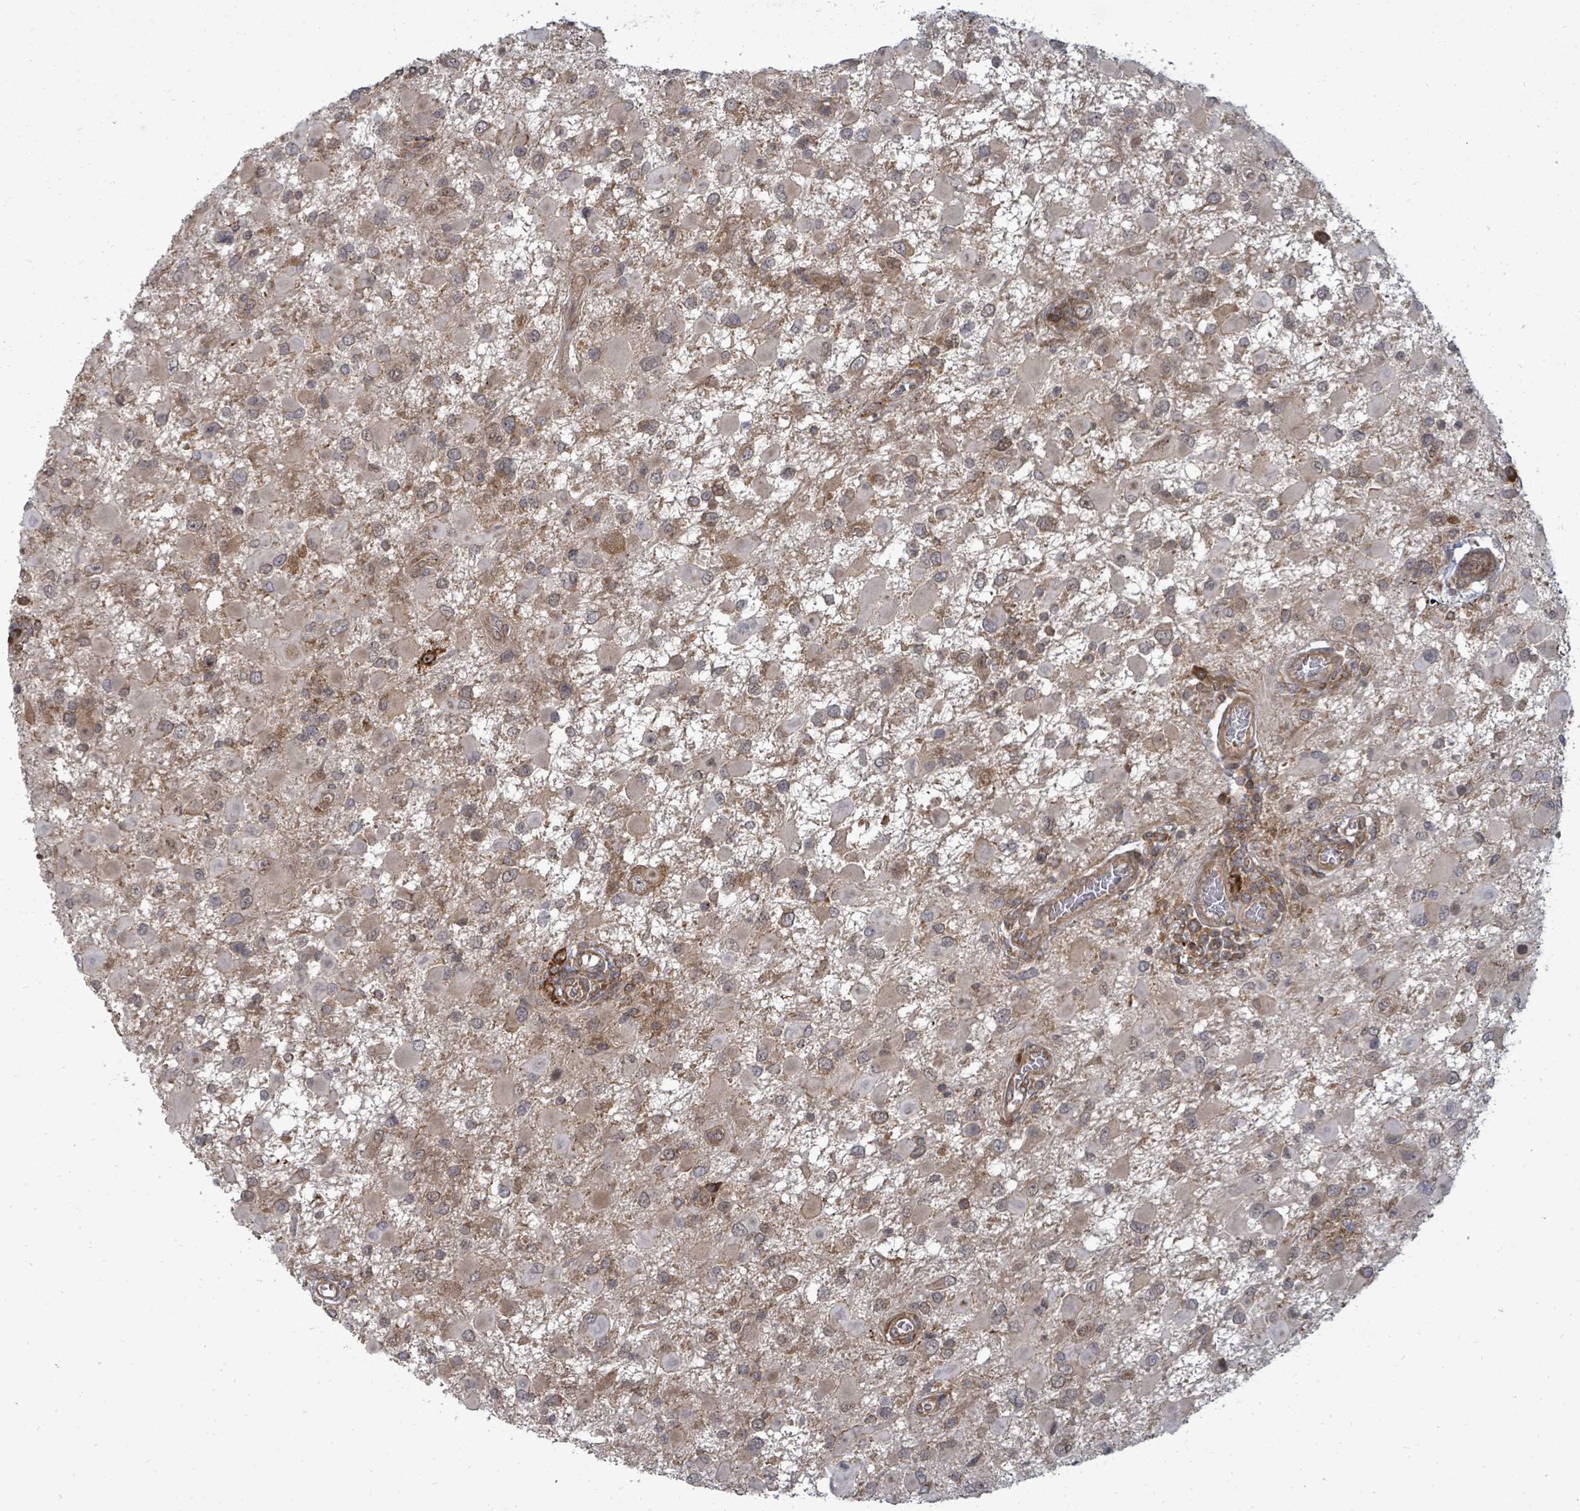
{"staining": {"intensity": "weak", "quantity": "<25%", "location": "cytoplasmic/membranous"}, "tissue": "glioma", "cell_type": "Tumor cells", "image_type": "cancer", "snomed": [{"axis": "morphology", "description": "Glioma, malignant, High grade"}, {"axis": "topography", "description": "Brain"}], "caption": "Immunohistochemical staining of malignant high-grade glioma reveals no significant expression in tumor cells.", "gene": "EIF3C", "patient": {"sex": "male", "age": 53}}